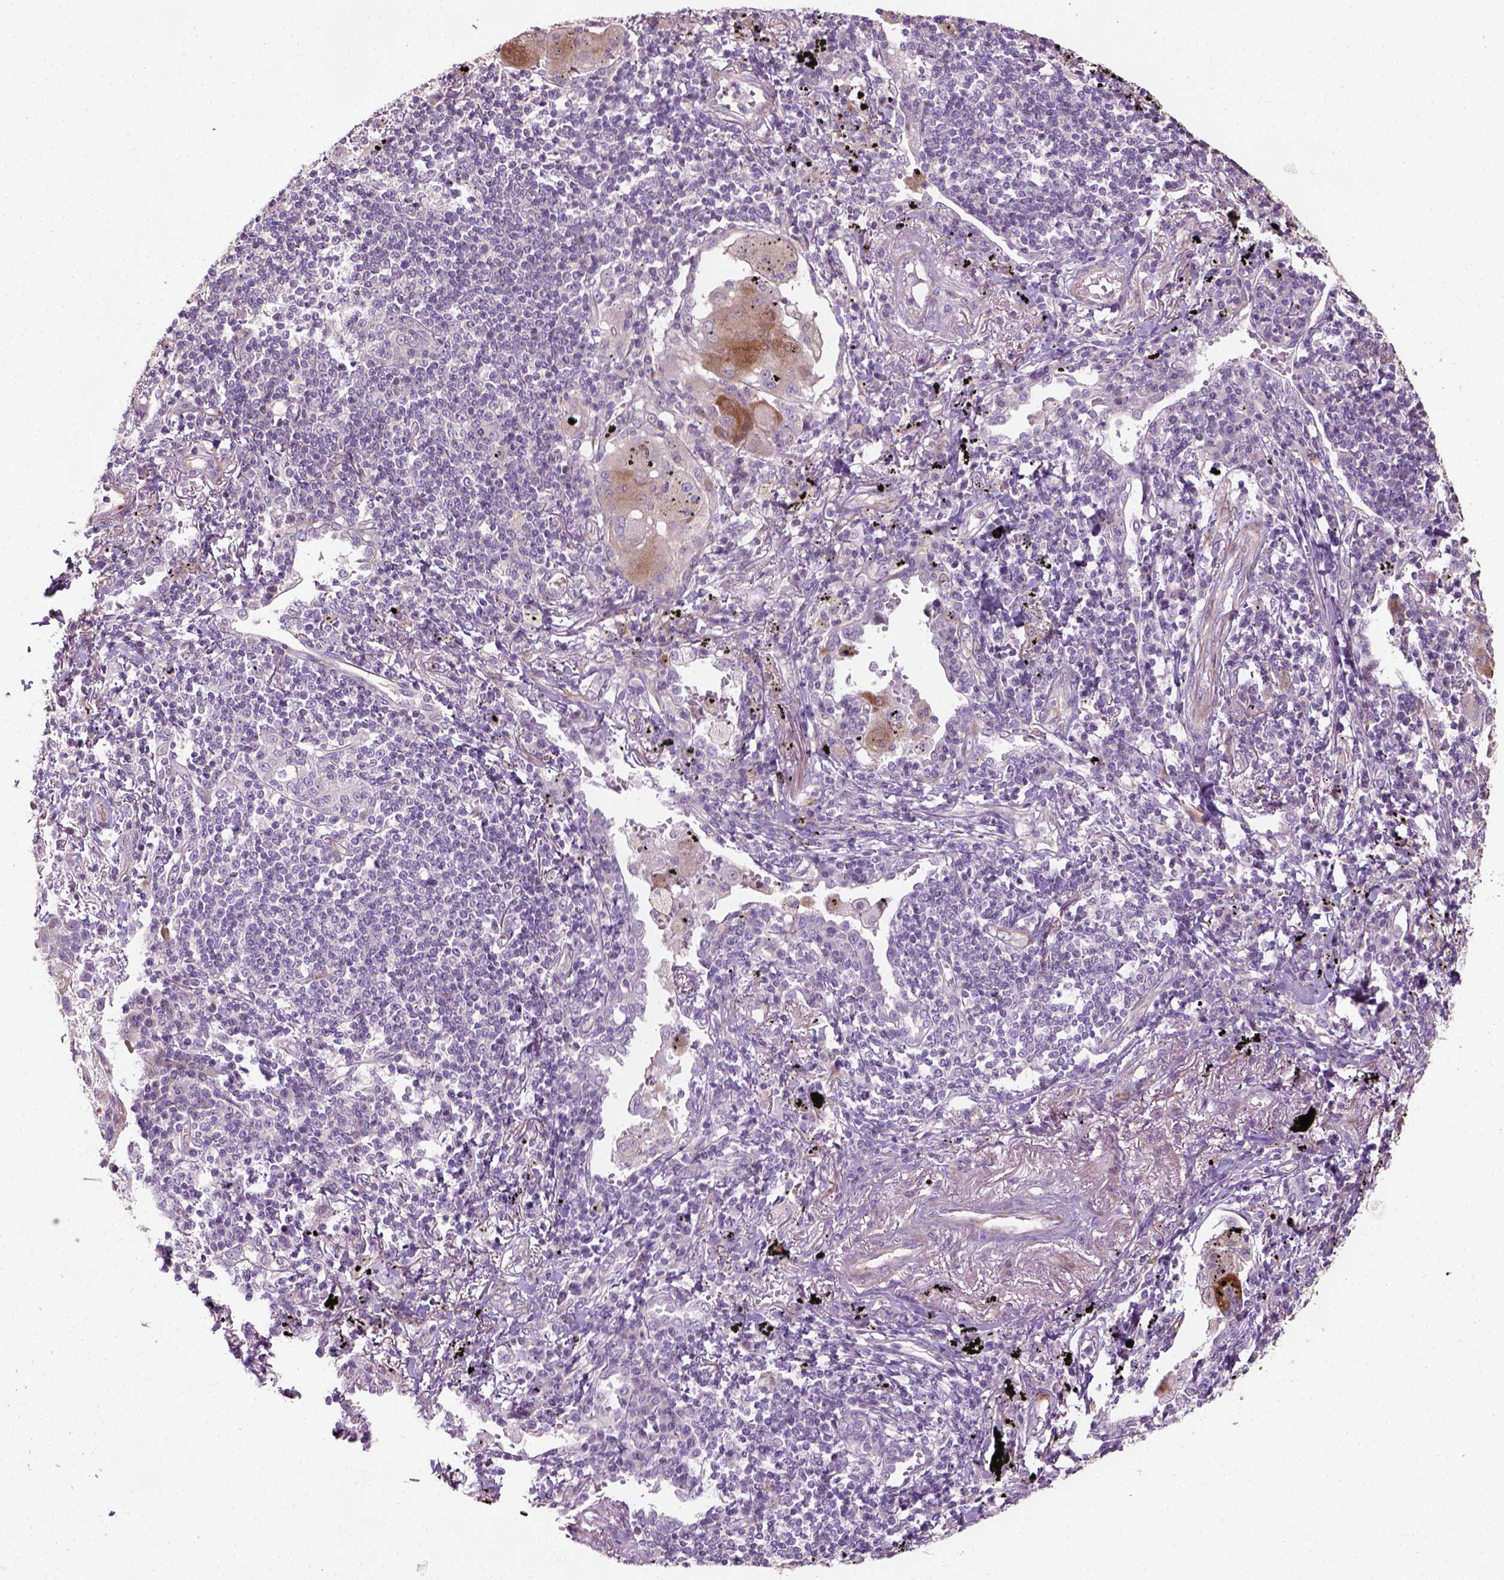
{"staining": {"intensity": "moderate", "quantity": "25%-75%", "location": "cytoplasmic/membranous"}, "tissue": "lung cancer", "cell_type": "Tumor cells", "image_type": "cancer", "snomed": [{"axis": "morphology", "description": "Squamous cell carcinoma, NOS"}, {"axis": "topography", "description": "Lung"}], "caption": "Protein staining shows moderate cytoplasmic/membranous positivity in about 25%-75% of tumor cells in lung cancer (squamous cell carcinoma).", "gene": "PKP3", "patient": {"sex": "male", "age": 78}}